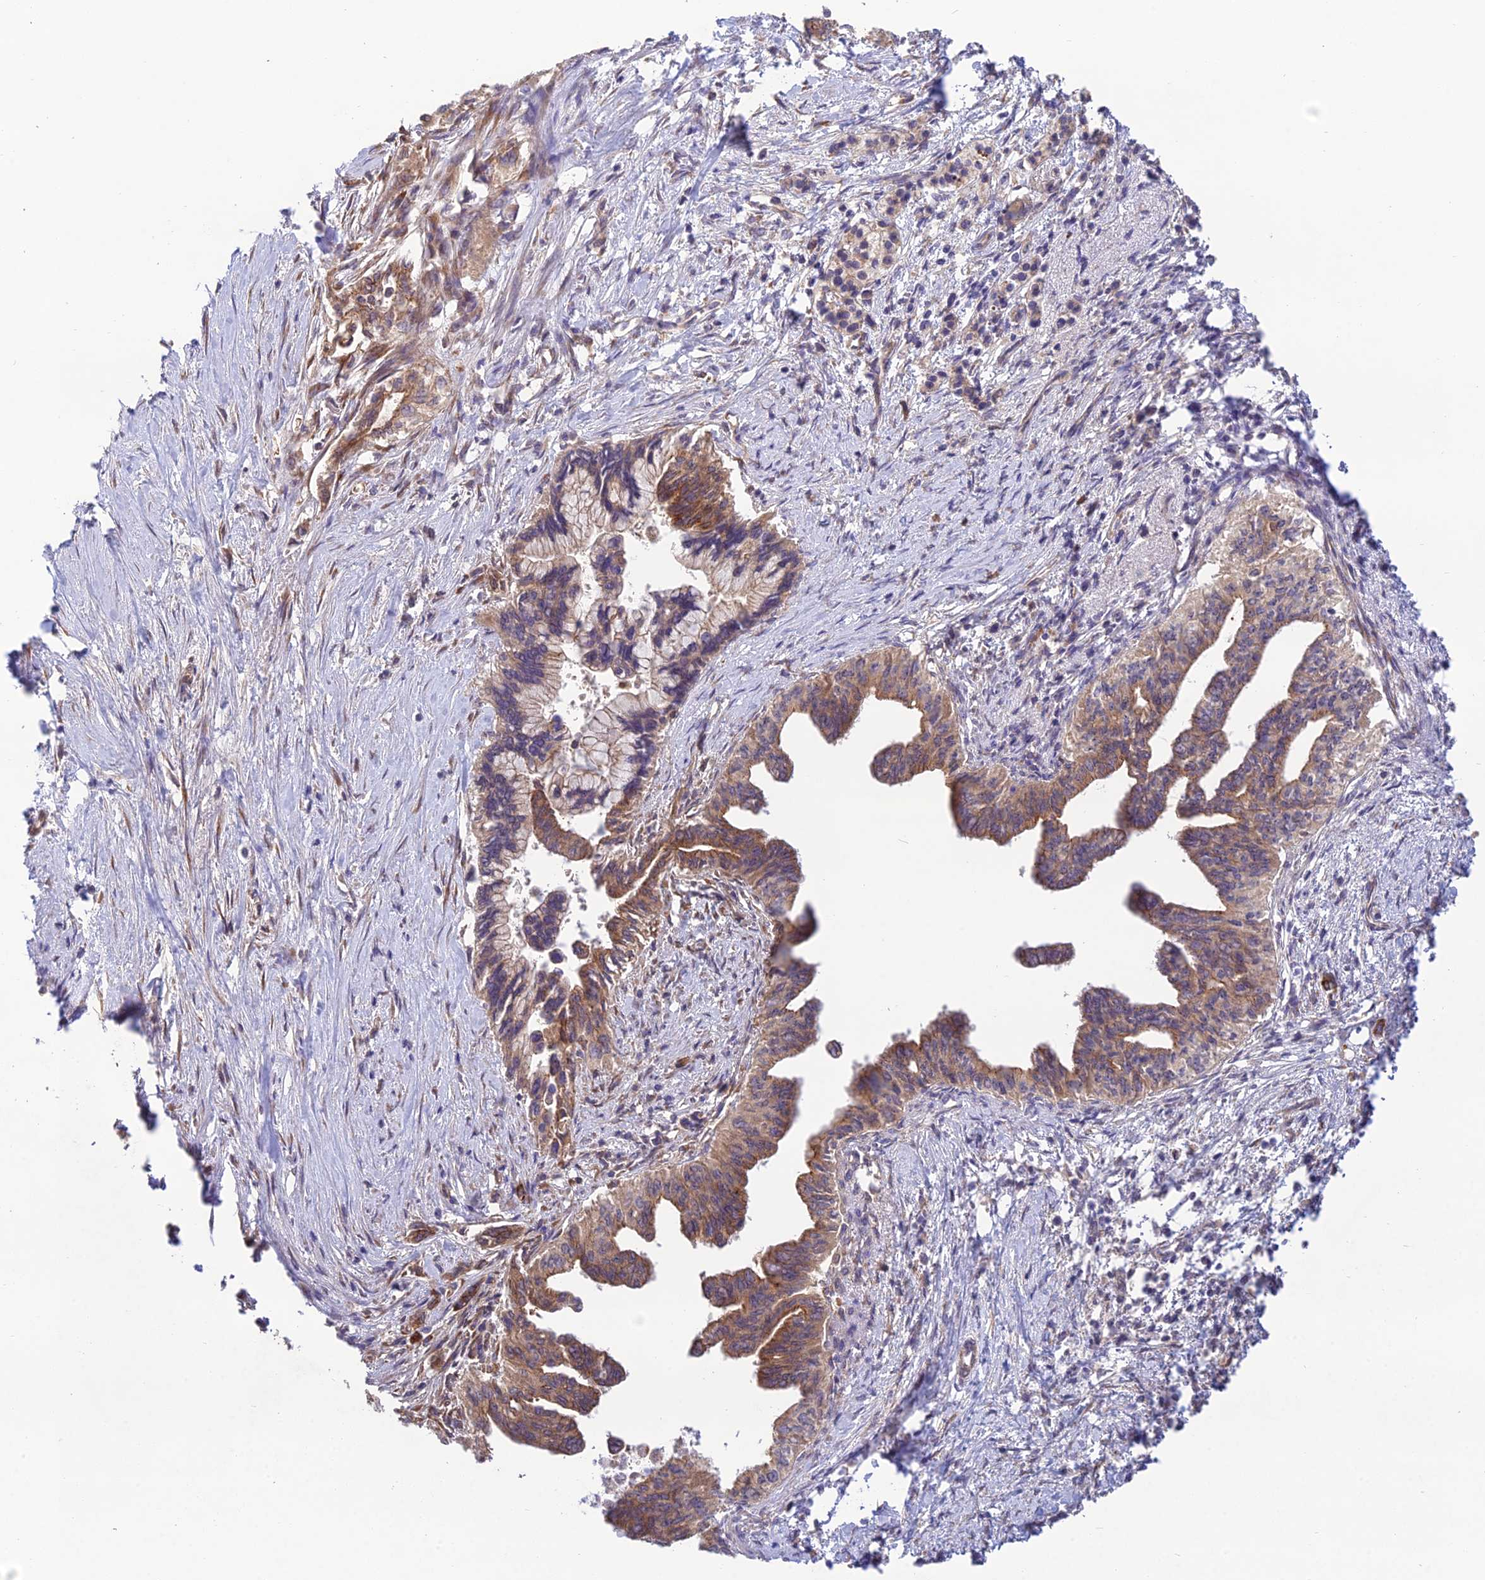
{"staining": {"intensity": "moderate", "quantity": "25%-75%", "location": "cytoplasmic/membranous"}, "tissue": "pancreatic cancer", "cell_type": "Tumor cells", "image_type": "cancer", "snomed": [{"axis": "morphology", "description": "Adenocarcinoma, NOS"}, {"axis": "topography", "description": "Pancreas"}], "caption": "DAB (3,3'-diaminobenzidine) immunohistochemical staining of human pancreatic cancer (adenocarcinoma) exhibits moderate cytoplasmic/membranous protein staining in approximately 25%-75% of tumor cells.", "gene": "MRNIP", "patient": {"sex": "female", "age": 83}}